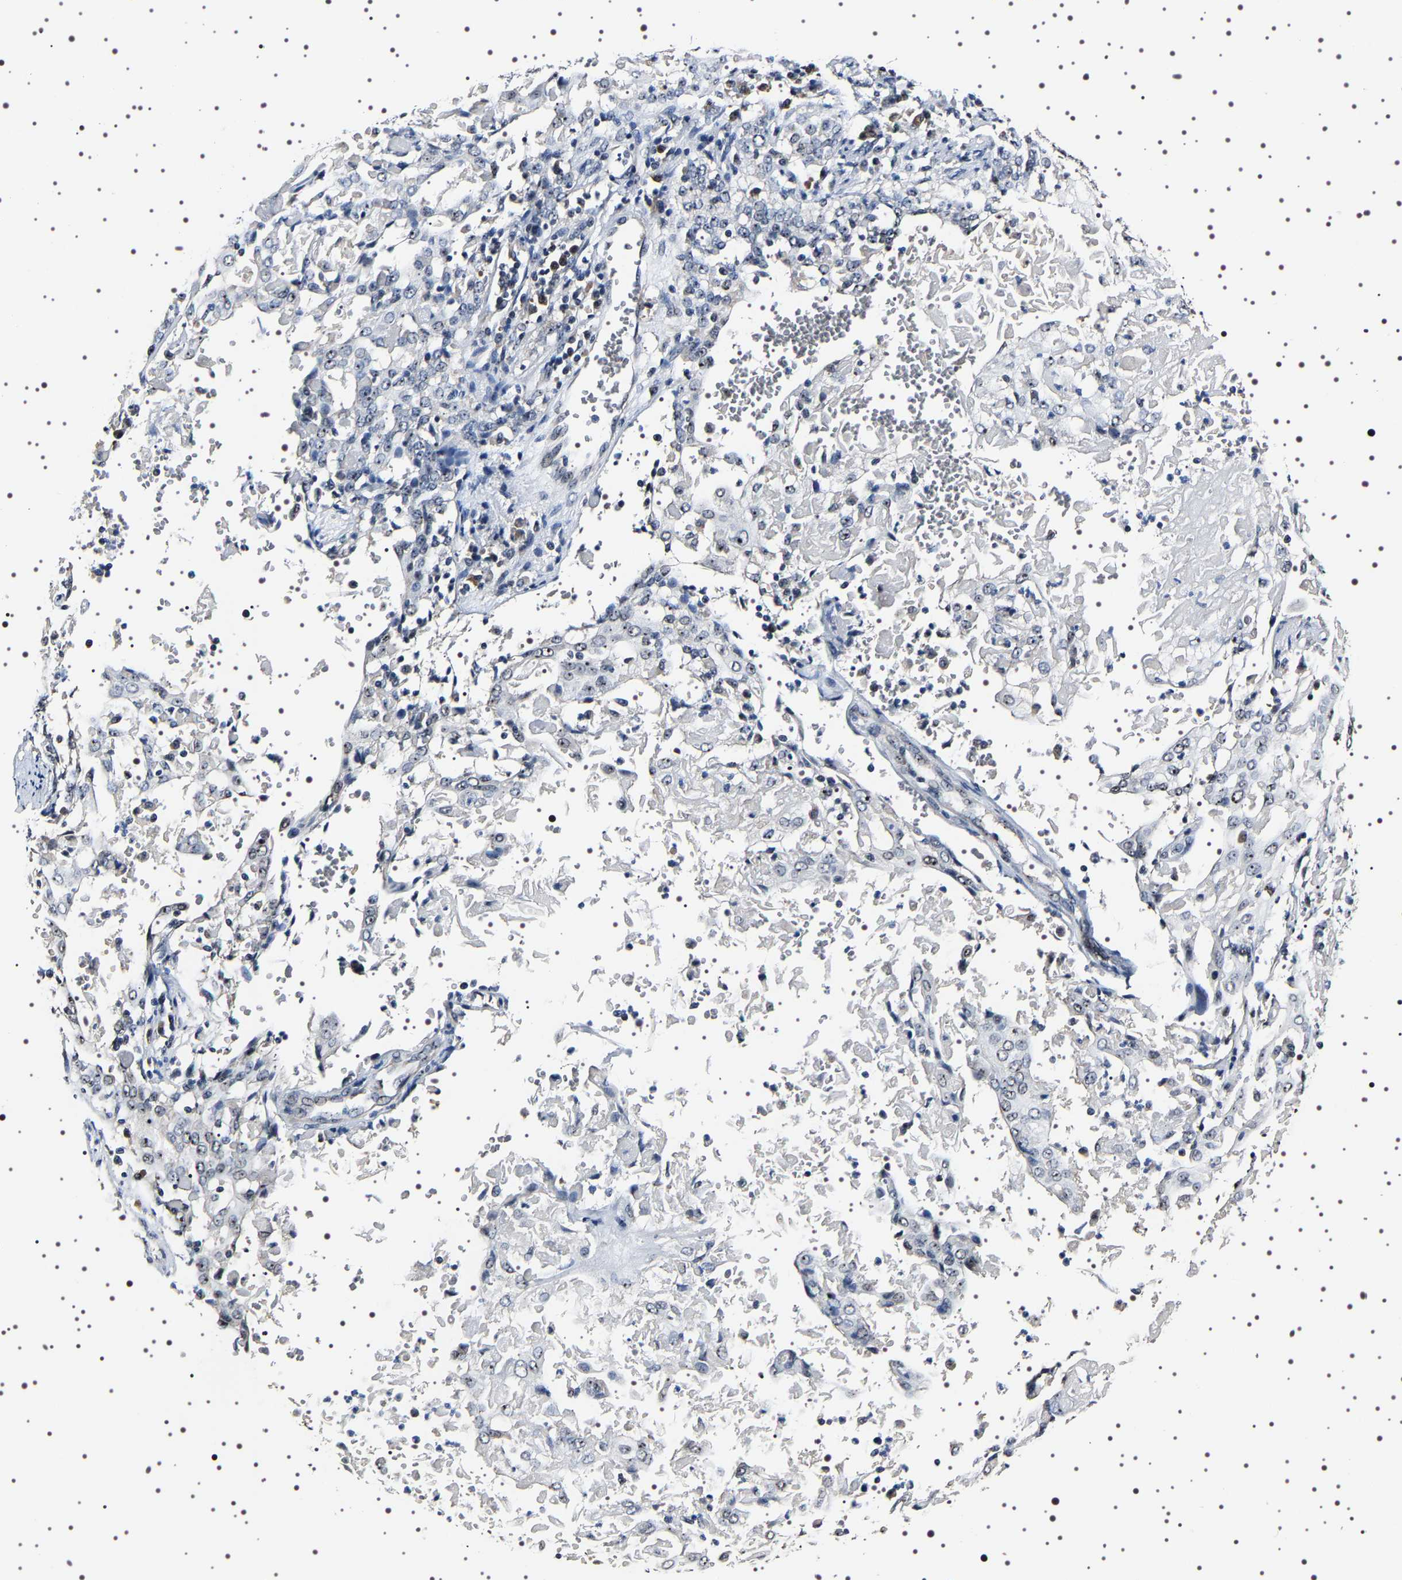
{"staining": {"intensity": "weak", "quantity": "<25%", "location": "nuclear"}, "tissue": "cervical cancer", "cell_type": "Tumor cells", "image_type": "cancer", "snomed": [{"axis": "morphology", "description": "Squamous cell carcinoma, NOS"}, {"axis": "topography", "description": "Cervix"}], "caption": "Protein analysis of cervical cancer (squamous cell carcinoma) demonstrates no significant staining in tumor cells.", "gene": "GNL3", "patient": {"sex": "female", "age": 39}}